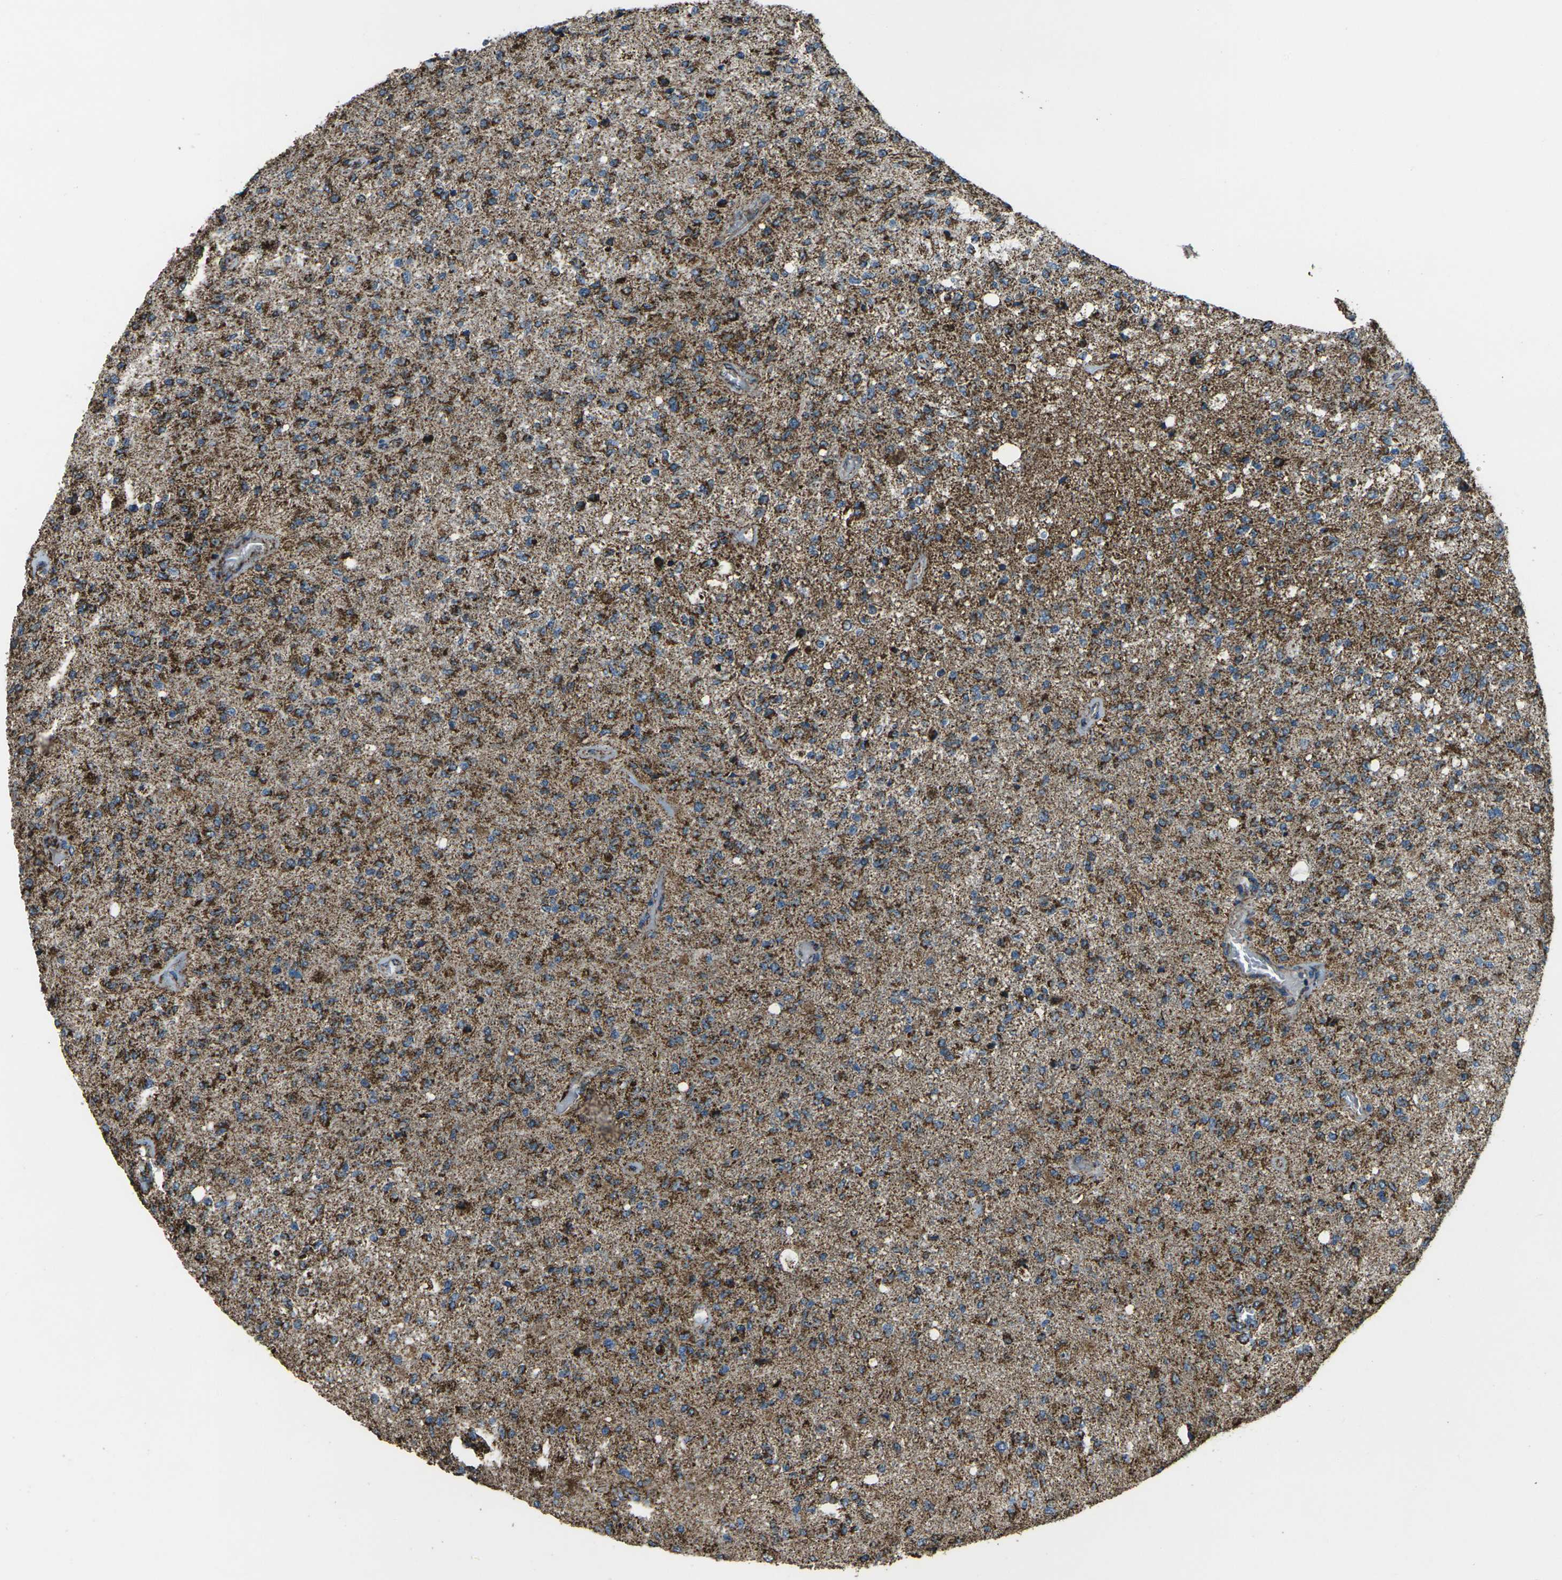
{"staining": {"intensity": "moderate", "quantity": "25%-75%", "location": "cytoplasmic/membranous"}, "tissue": "glioma", "cell_type": "Tumor cells", "image_type": "cancer", "snomed": [{"axis": "morphology", "description": "Normal tissue, NOS"}, {"axis": "morphology", "description": "Glioma, malignant, High grade"}, {"axis": "topography", "description": "Cerebral cortex"}], "caption": "Immunohistochemical staining of glioma displays moderate cytoplasmic/membranous protein staining in approximately 25%-75% of tumor cells.", "gene": "KLHL5", "patient": {"sex": "male", "age": 77}}